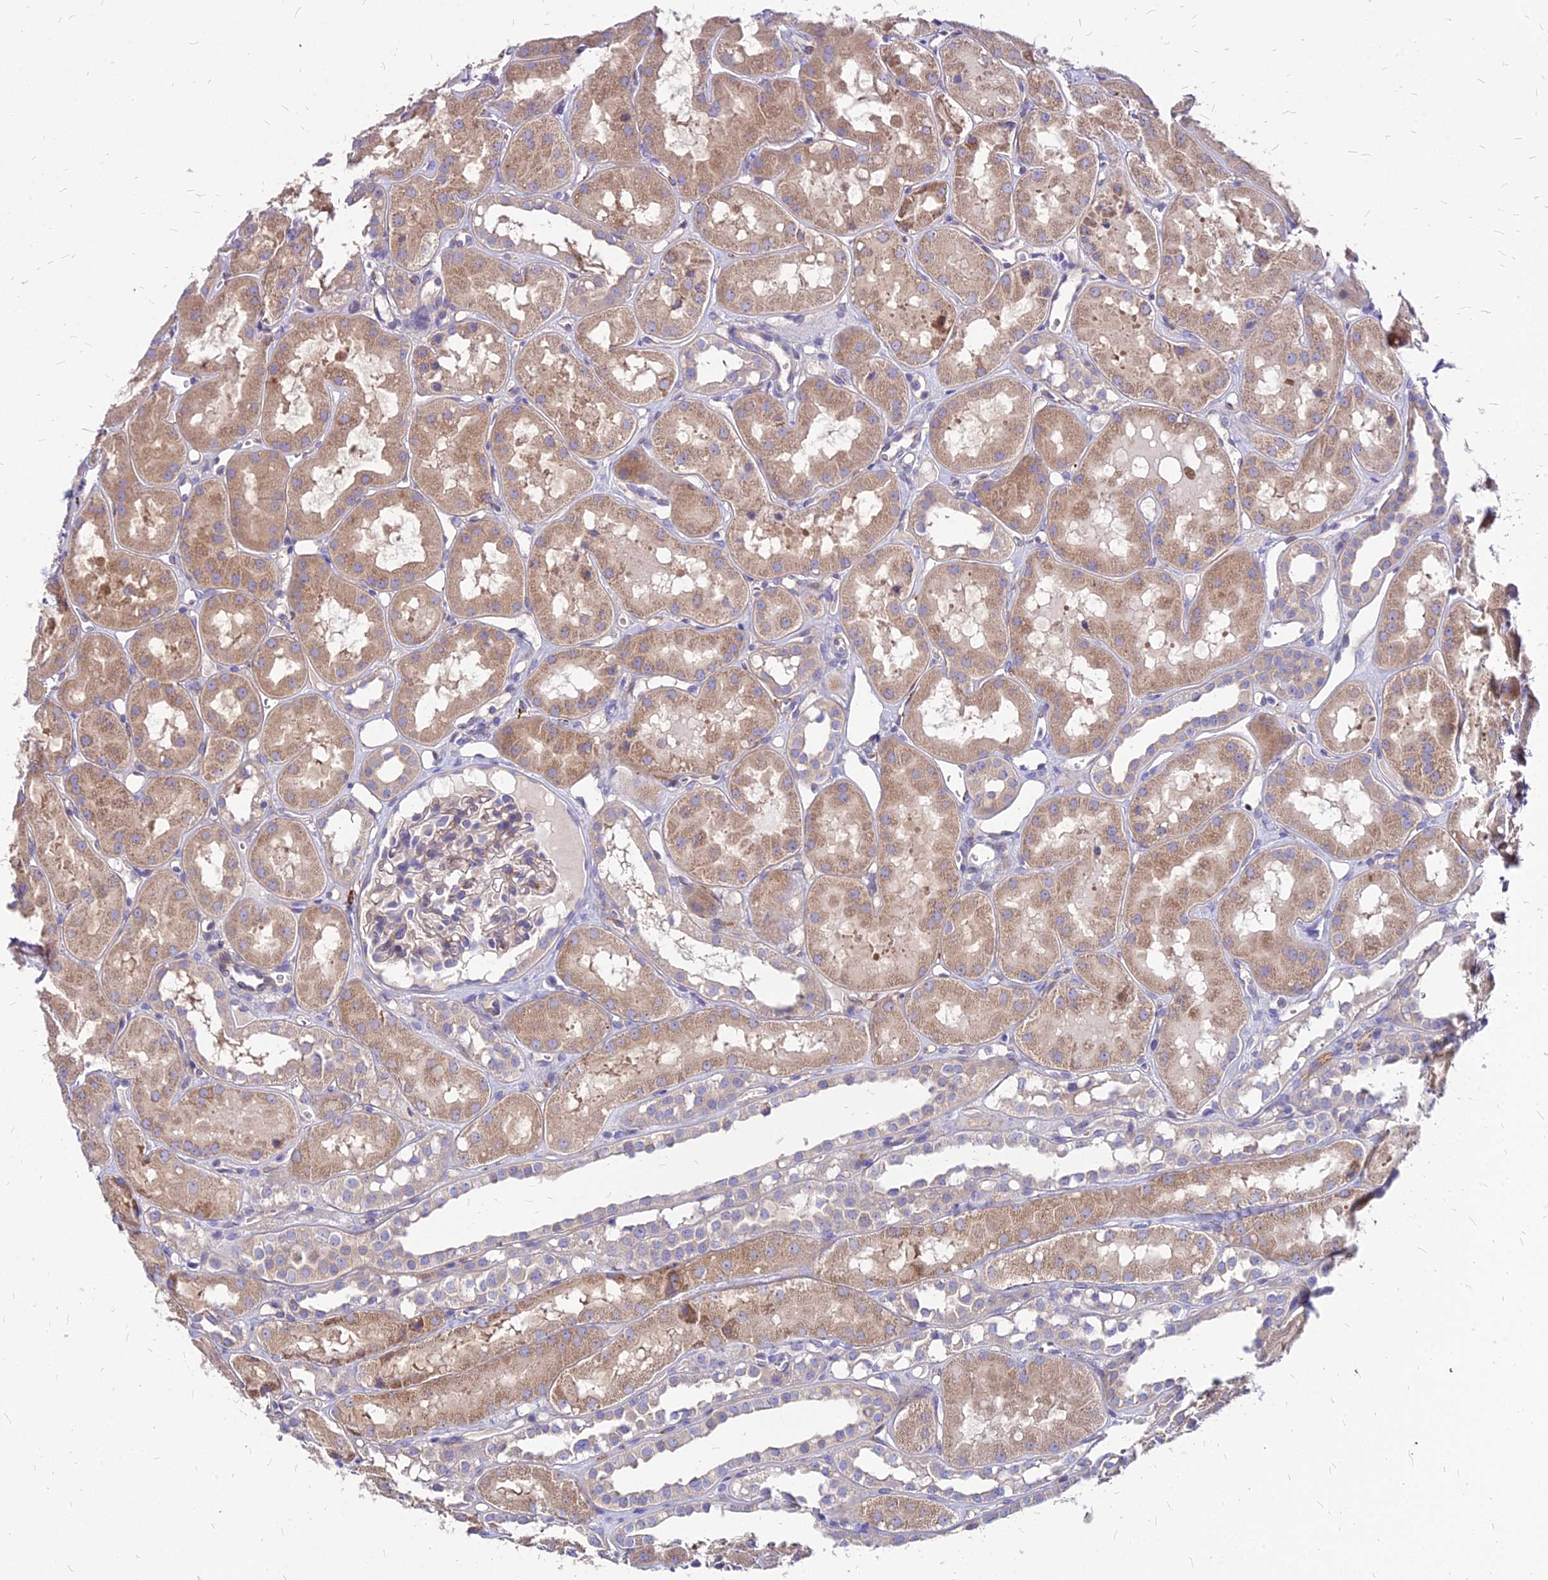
{"staining": {"intensity": "weak", "quantity": "25%-75%", "location": "cytoplasmic/membranous"}, "tissue": "kidney", "cell_type": "Cells in glomeruli", "image_type": "normal", "snomed": [{"axis": "morphology", "description": "Normal tissue, NOS"}, {"axis": "topography", "description": "Kidney"}], "caption": "Brown immunohistochemical staining in unremarkable human kidney shows weak cytoplasmic/membranous expression in about 25%-75% of cells in glomeruli.", "gene": "COMMD10", "patient": {"sex": "male", "age": 16}}